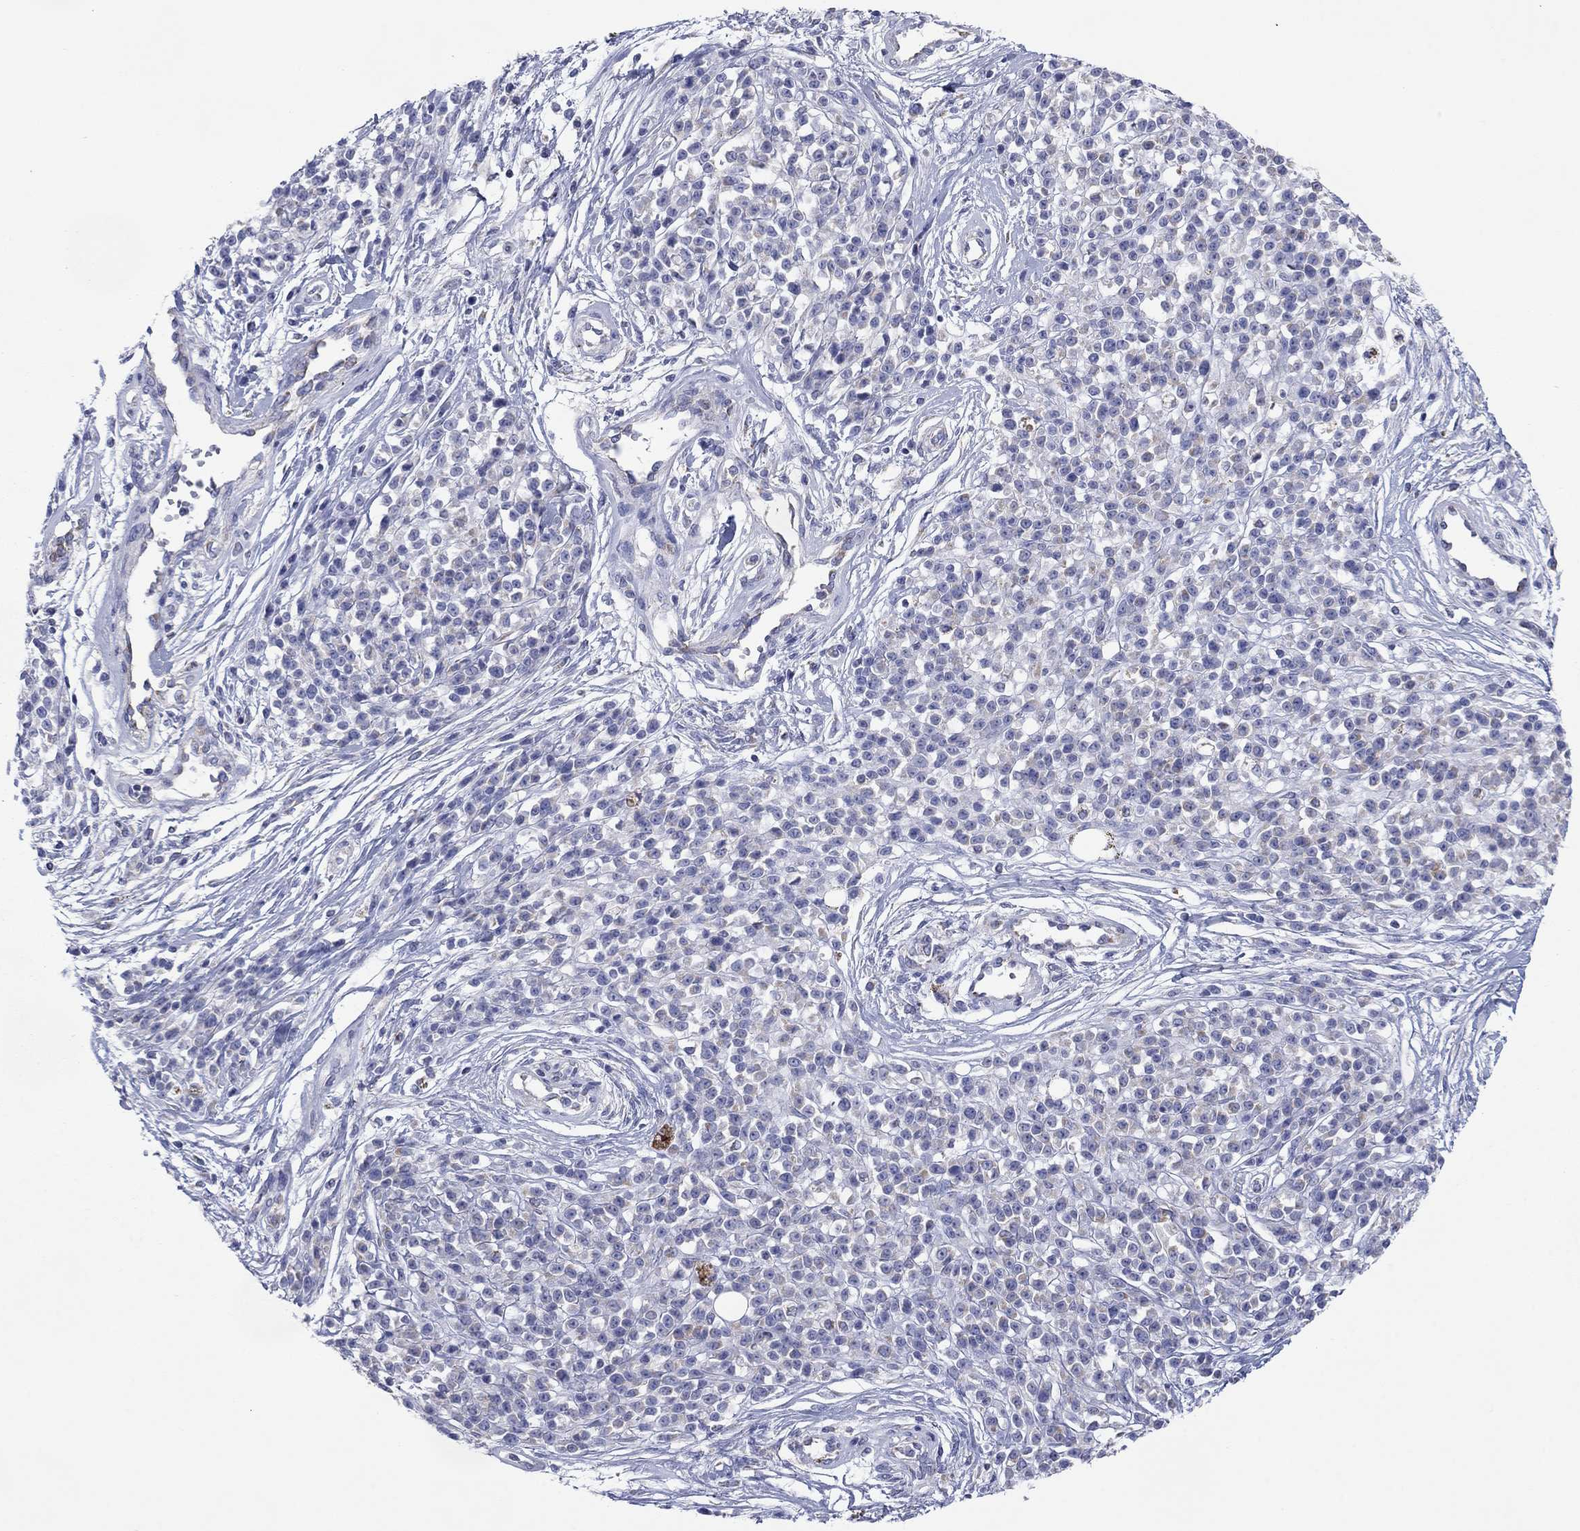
{"staining": {"intensity": "negative", "quantity": "none", "location": "none"}, "tissue": "melanoma", "cell_type": "Tumor cells", "image_type": "cancer", "snomed": [{"axis": "morphology", "description": "Malignant melanoma, NOS"}, {"axis": "topography", "description": "Skin"}, {"axis": "topography", "description": "Skin of trunk"}], "caption": "Human malignant melanoma stained for a protein using immunohistochemistry (IHC) shows no expression in tumor cells.", "gene": "MGST3", "patient": {"sex": "male", "age": 74}}